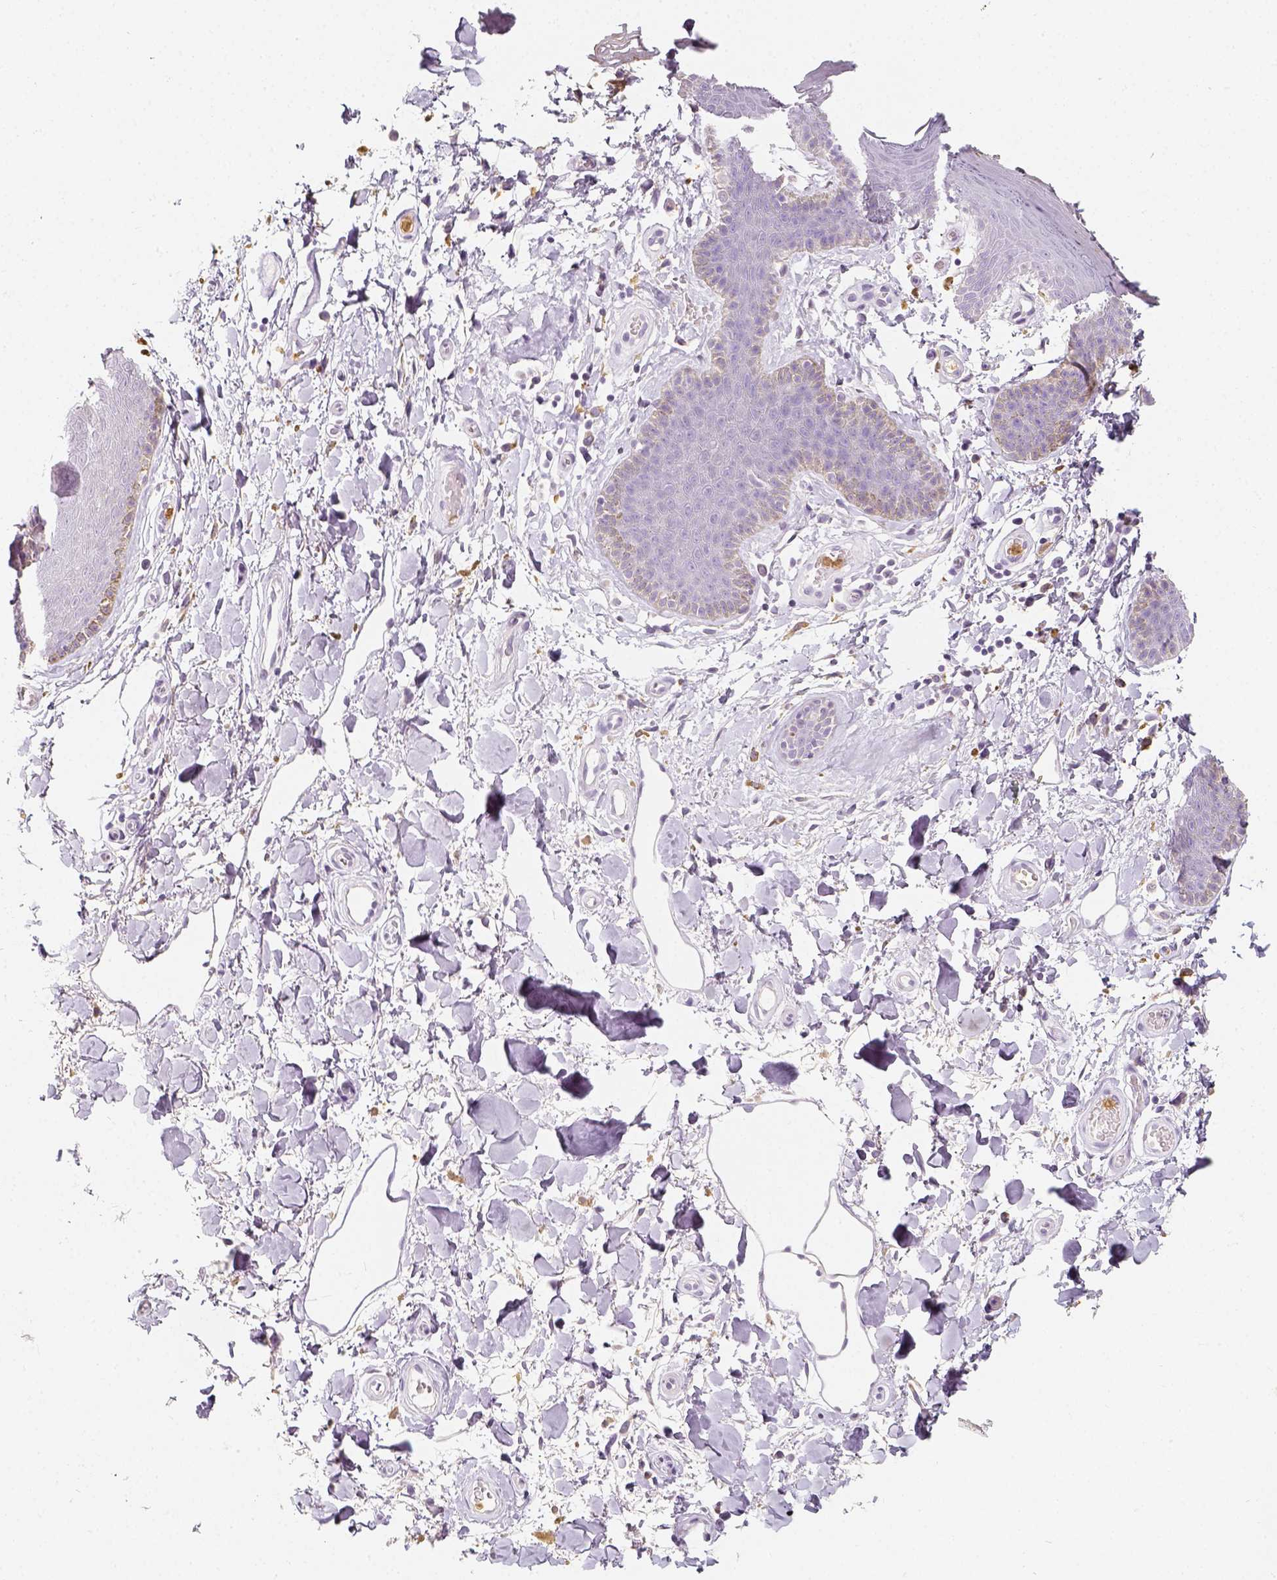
{"staining": {"intensity": "negative", "quantity": "none", "location": "none"}, "tissue": "skin", "cell_type": "Epidermal cells", "image_type": "normal", "snomed": [{"axis": "morphology", "description": "Normal tissue, NOS"}, {"axis": "topography", "description": "Anal"}], "caption": "The micrograph shows no significant staining in epidermal cells of skin.", "gene": "NECAB2", "patient": {"sex": "male", "age": 53}}